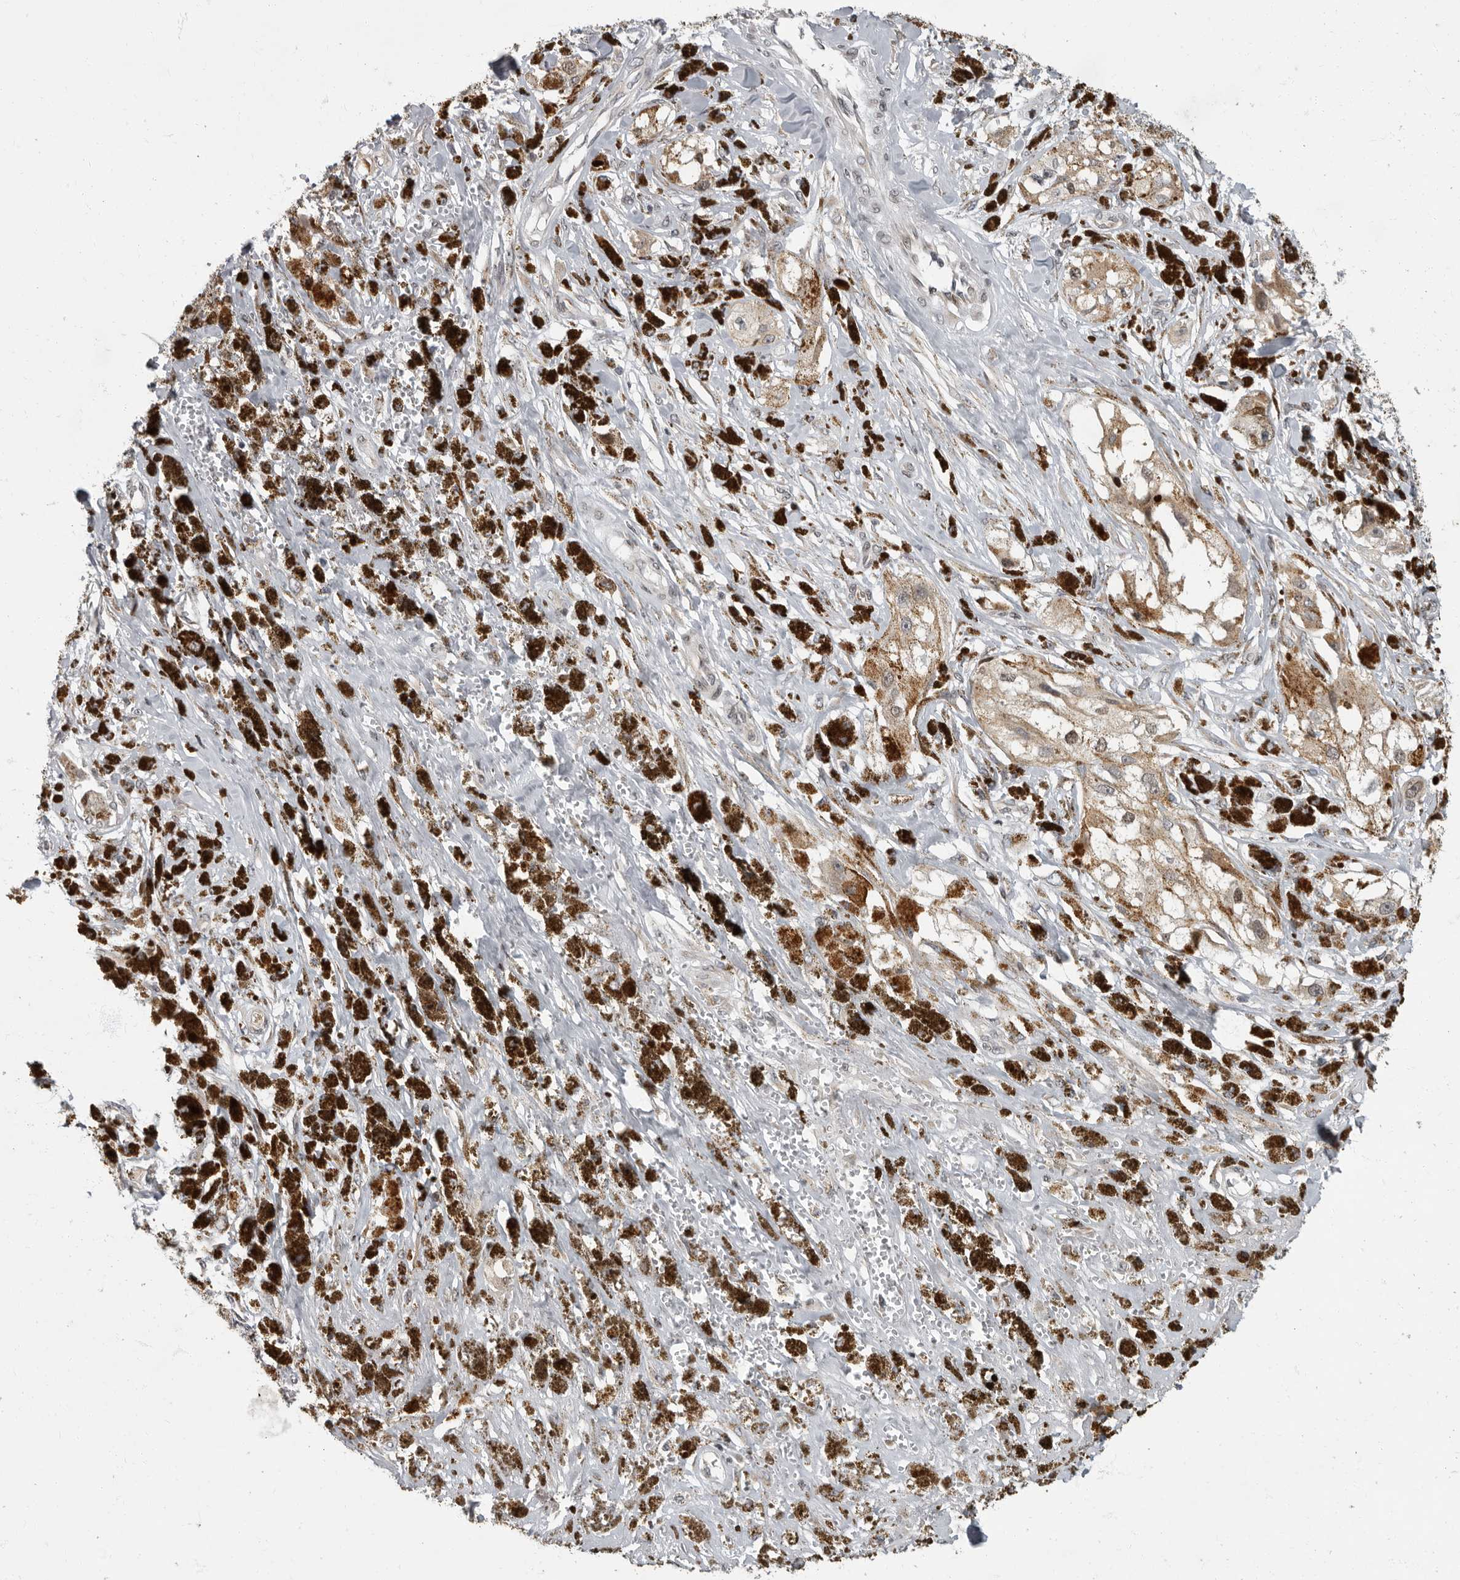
{"staining": {"intensity": "negative", "quantity": "none", "location": "none"}, "tissue": "melanoma", "cell_type": "Tumor cells", "image_type": "cancer", "snomed": [{"axis": "morphology", "description": "Malignant melanoma, NOS"}, {"axis": "topography", "description": "Skin"}], "caption": "The histopathology image shows no staining of tumor cells in malignant melanoma.", "gene": "EVI5", "patient": {"sex": "male", "age": 88}}